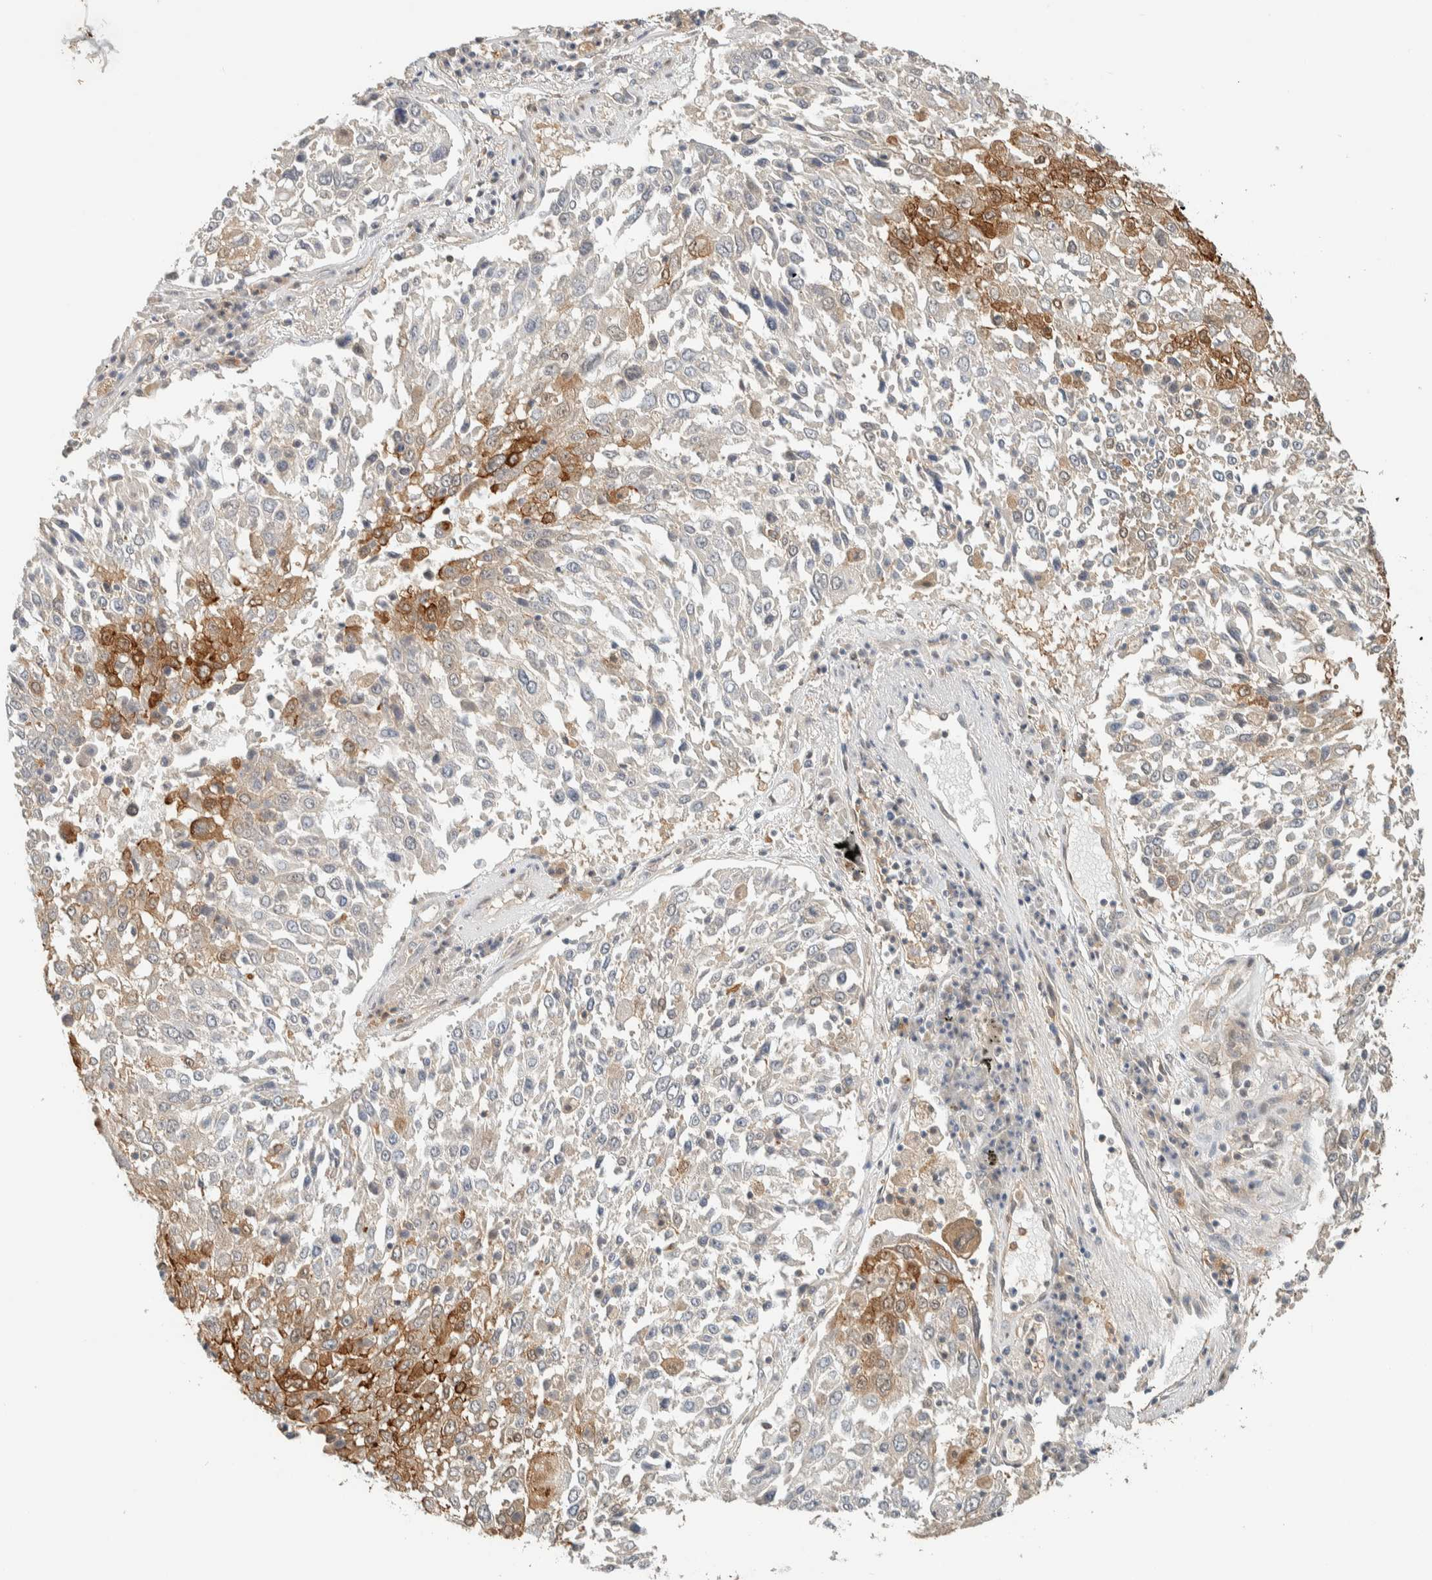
{"staining": {"intensity": "moderate", "quantity": "<25%", "location": "cytoplasmic/membranous"}, "tissue": "lung cancer", "cell_type": "Tumor cells", "image_type": "cancer", "snomed": [{"axis": "morphology", "description": "Squamous cell carcinoma, NOS"}, {"axis": "topography", "description": "Lung"}], "caption": "Moderate cytoplasmic/membranous staining for a protein is seen in about <25% of tumor cells of lung squamous cell carcinoma using IHC.", "gene": "RAB11FIP1", "patient": {"sex": "male", "age": 65}}